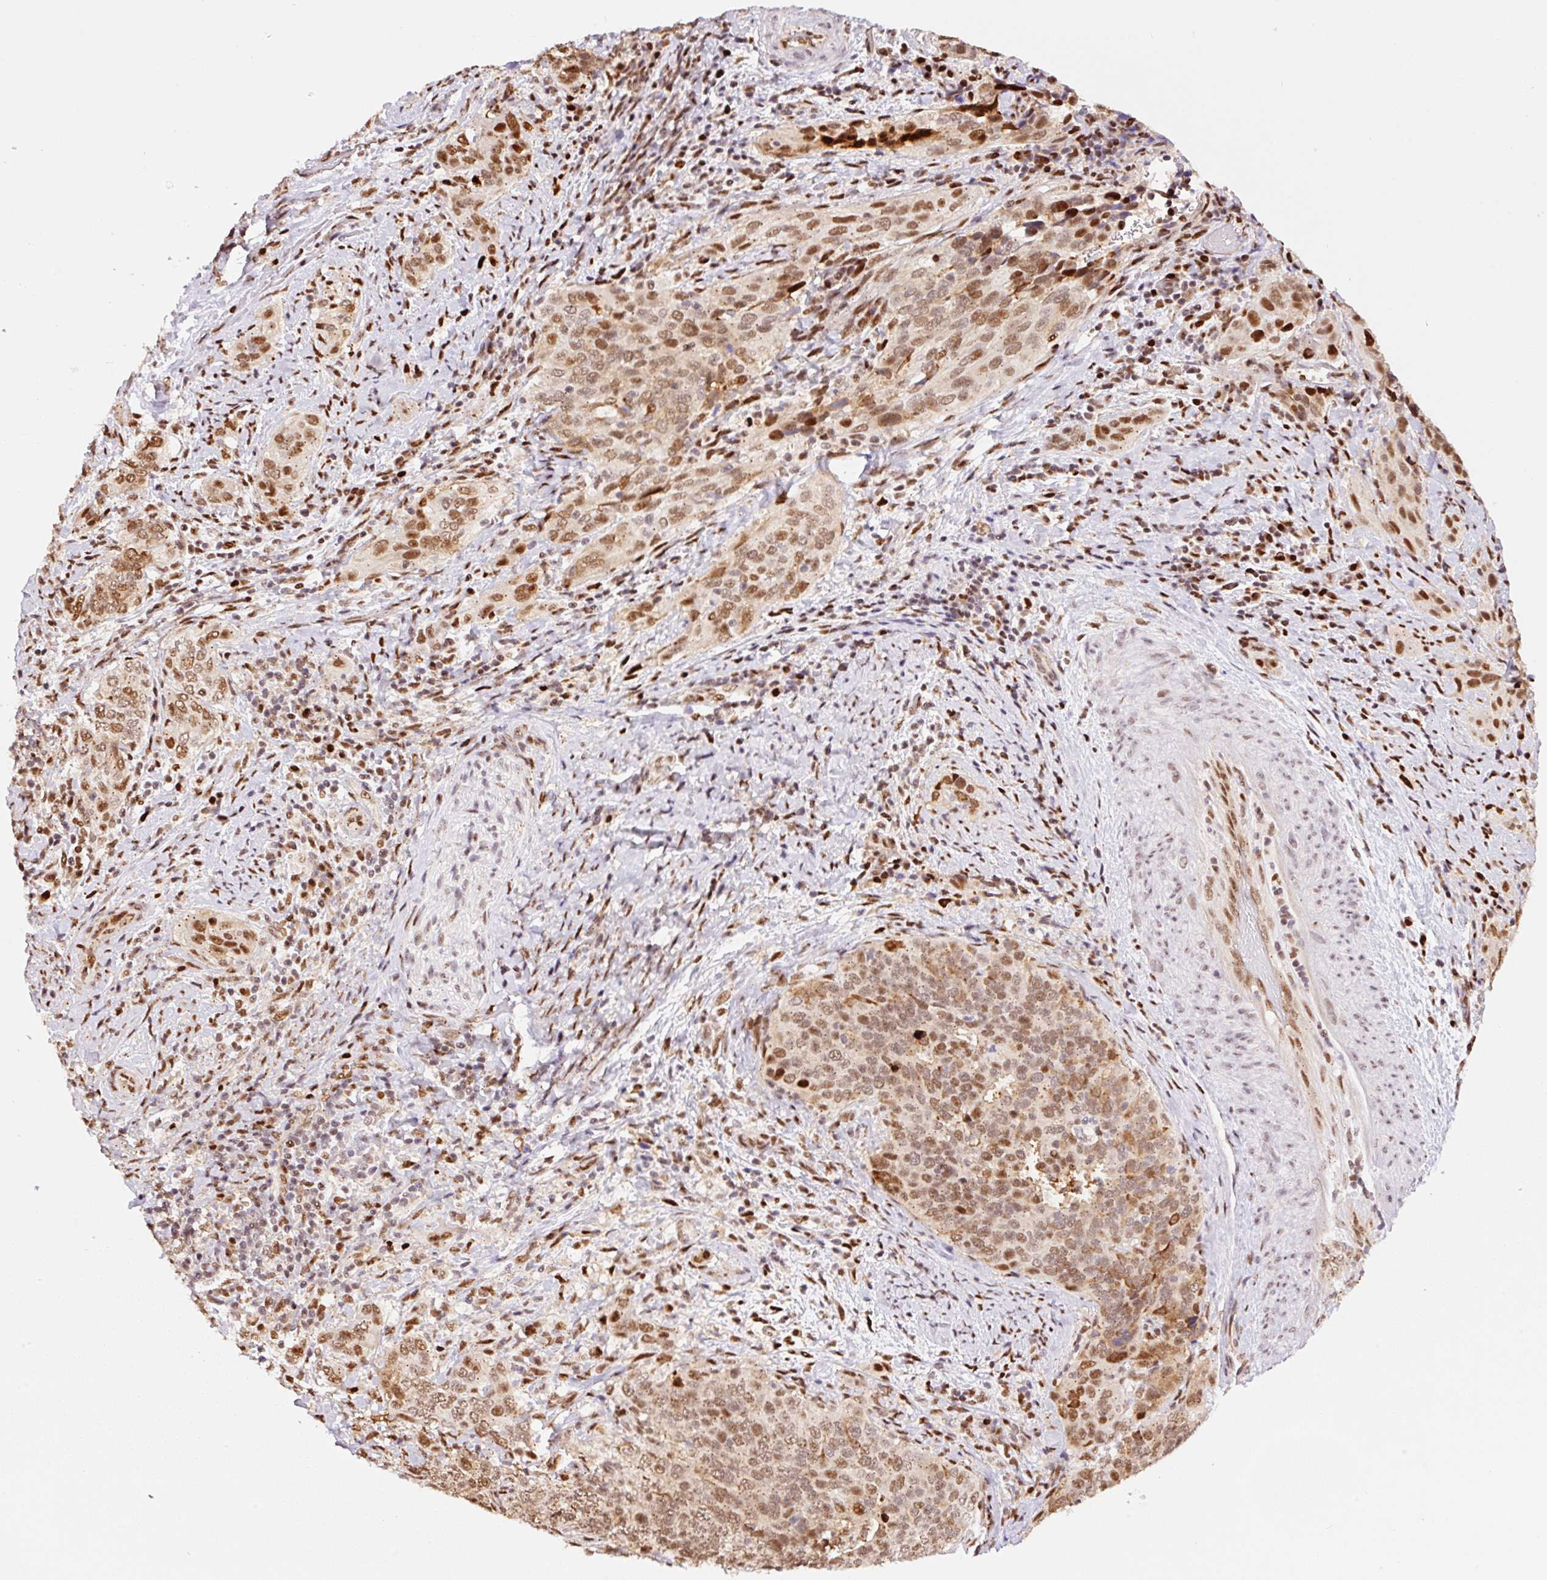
{"staining": {"intensity": "moderate", "quantity": ">75%", "location": "nuclear"}, "tissue": "cervical cancer", "cell_type": "Tumor cells", "image_type": "cancer", "snomed": [{"axis": "morphology", "description": "Squamous cell carcinoma, NOS"}, {"axis": "topography", "description": "Cervix"}], "caption": "Squamous cell carcinoma (cervical) was stained to show a protein in brown. There is medium levels of moderate nuclear positivity in approximately >75% of tumor cells. (DAB IHC, brown staining for protein, blue staining for nuclei).", "gene": "GPR139", "patient": {"sex": "female", "age": 38}}